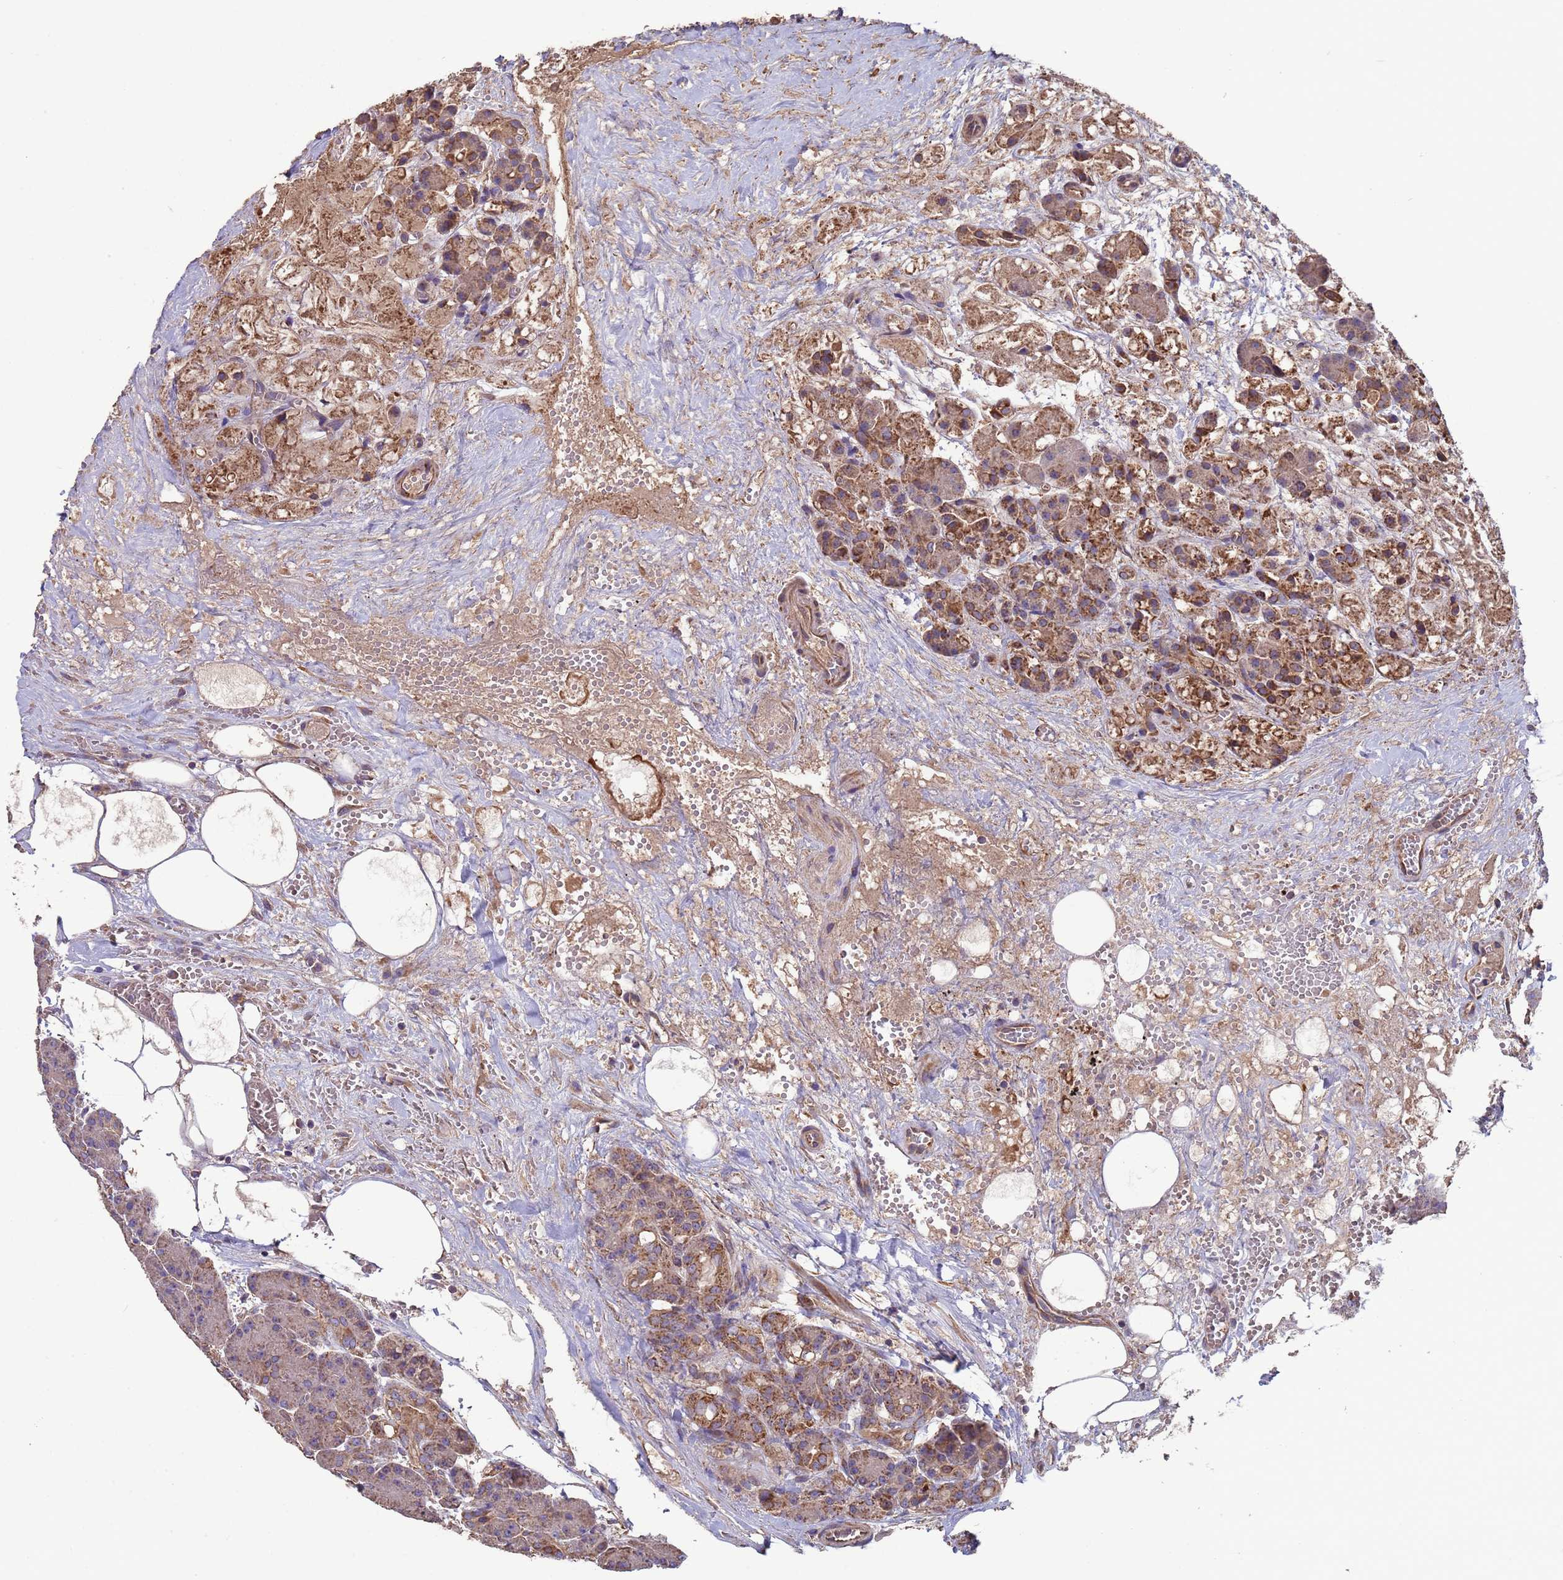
{"staining": {"intensity": "moderate", "quantity": "25%-75%", "location": "cytoplasmic/membranous"}, "tissue": "pancreas", "cell_type": "Exocrine glandular cells", "image_type": "normal", "snomed": [{"axis": "morphology", "description": "Normal tissue, NOS"}, {"axis": "topography", "description": "Pancreas"}], "caption": "A brown stain highlights moderate cytoplasmic/membranous positivity of a protein in exocrine glandular cells of normal pancreas.", "gene": "EEF1AKMT1", "patient": {"sex": "male", "age": 63}}